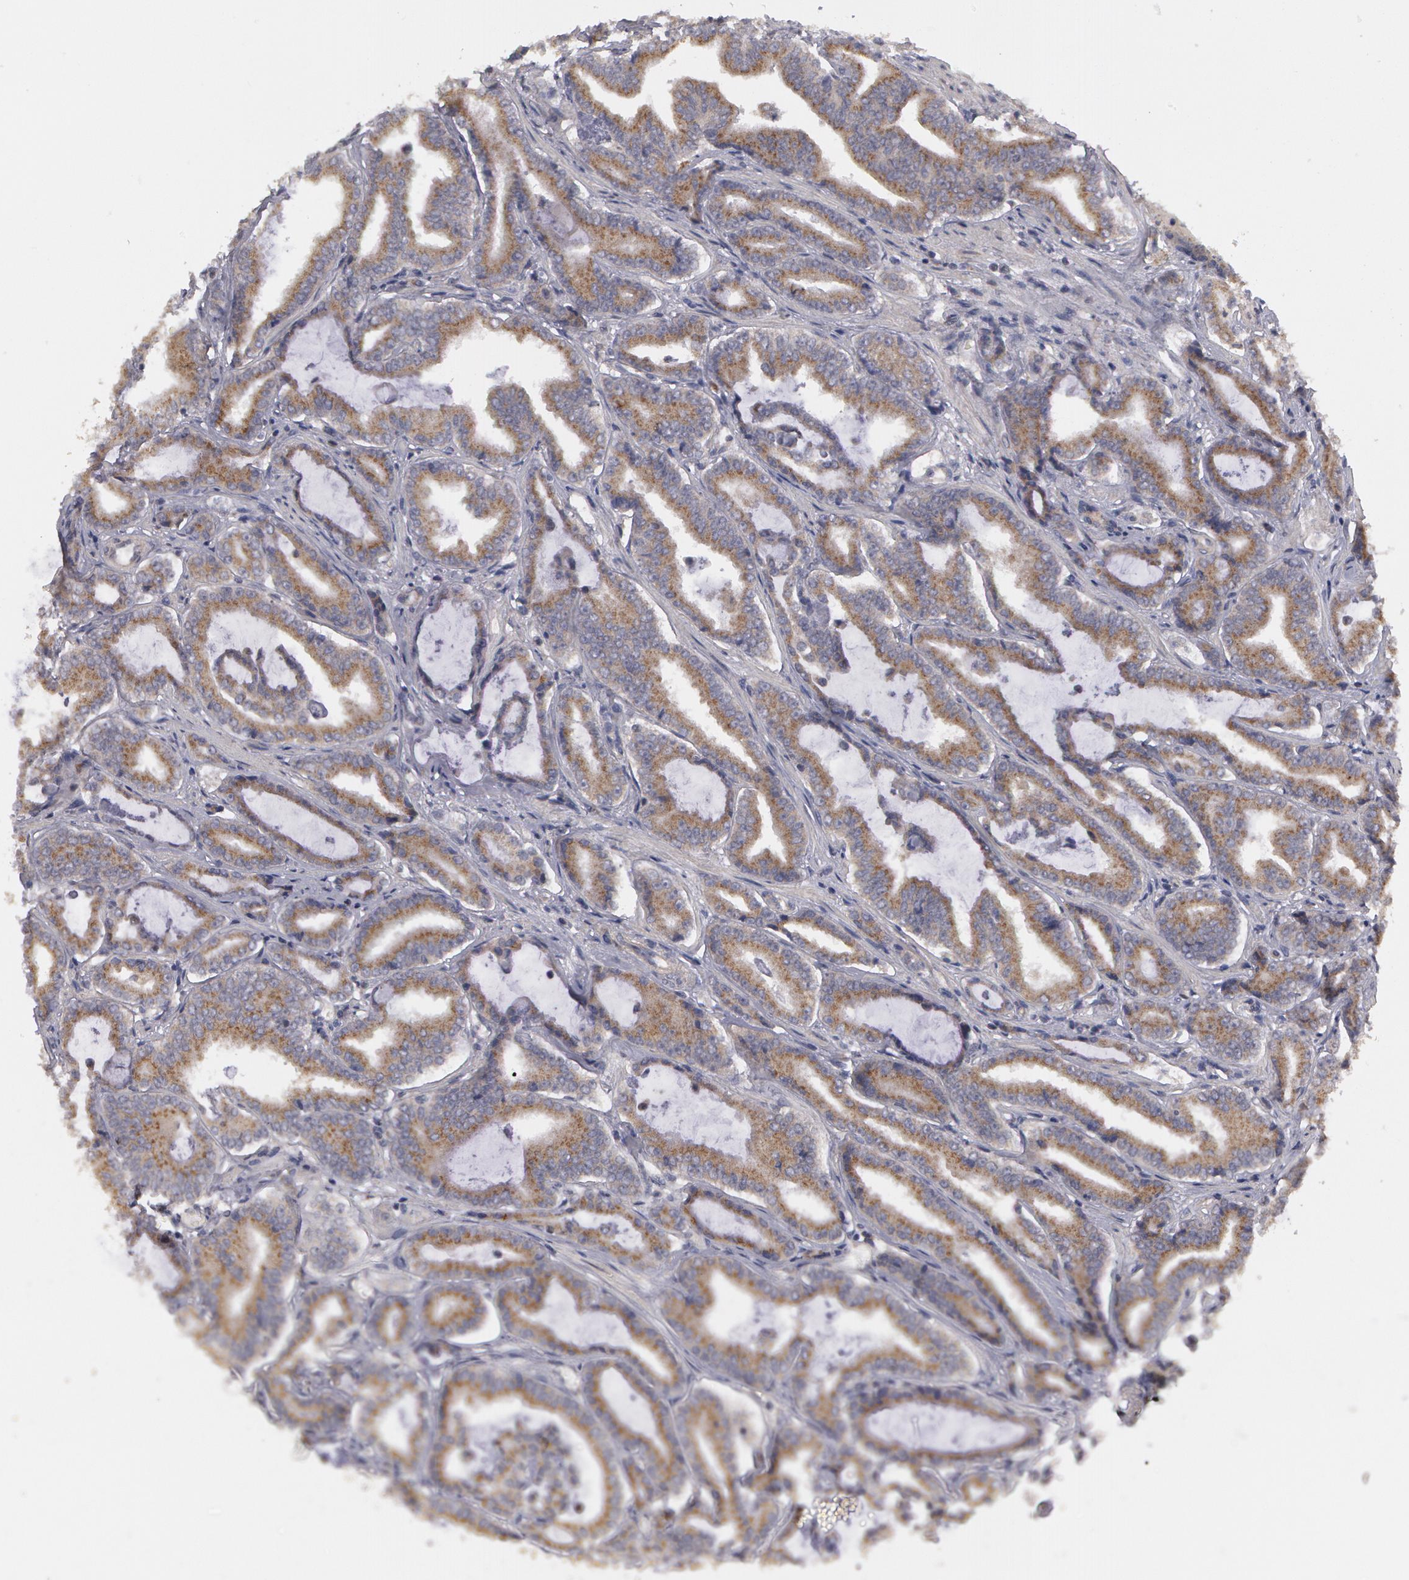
{"staining": {"intensity": "weak", "quantity": ">75%", "location": "cytoplasmic/membranous"}, "tissue": "prostate cancer", "cell_type": "Tumor cells", "image_type": "cancer", "snomed": [{"axis": "morphology", "description": "Adenocarcinoma, Low grade"}, {"axis": "topography", "description": "Prostate"}], "caption": "Prostate cancer stained with immunohistochemistry (IHC) shows weak cytoplasmic/membranous positivity in approximately >75% of tumor cells.", "gene": "STX5", "patient": {"sex": "male", "age": 65}}